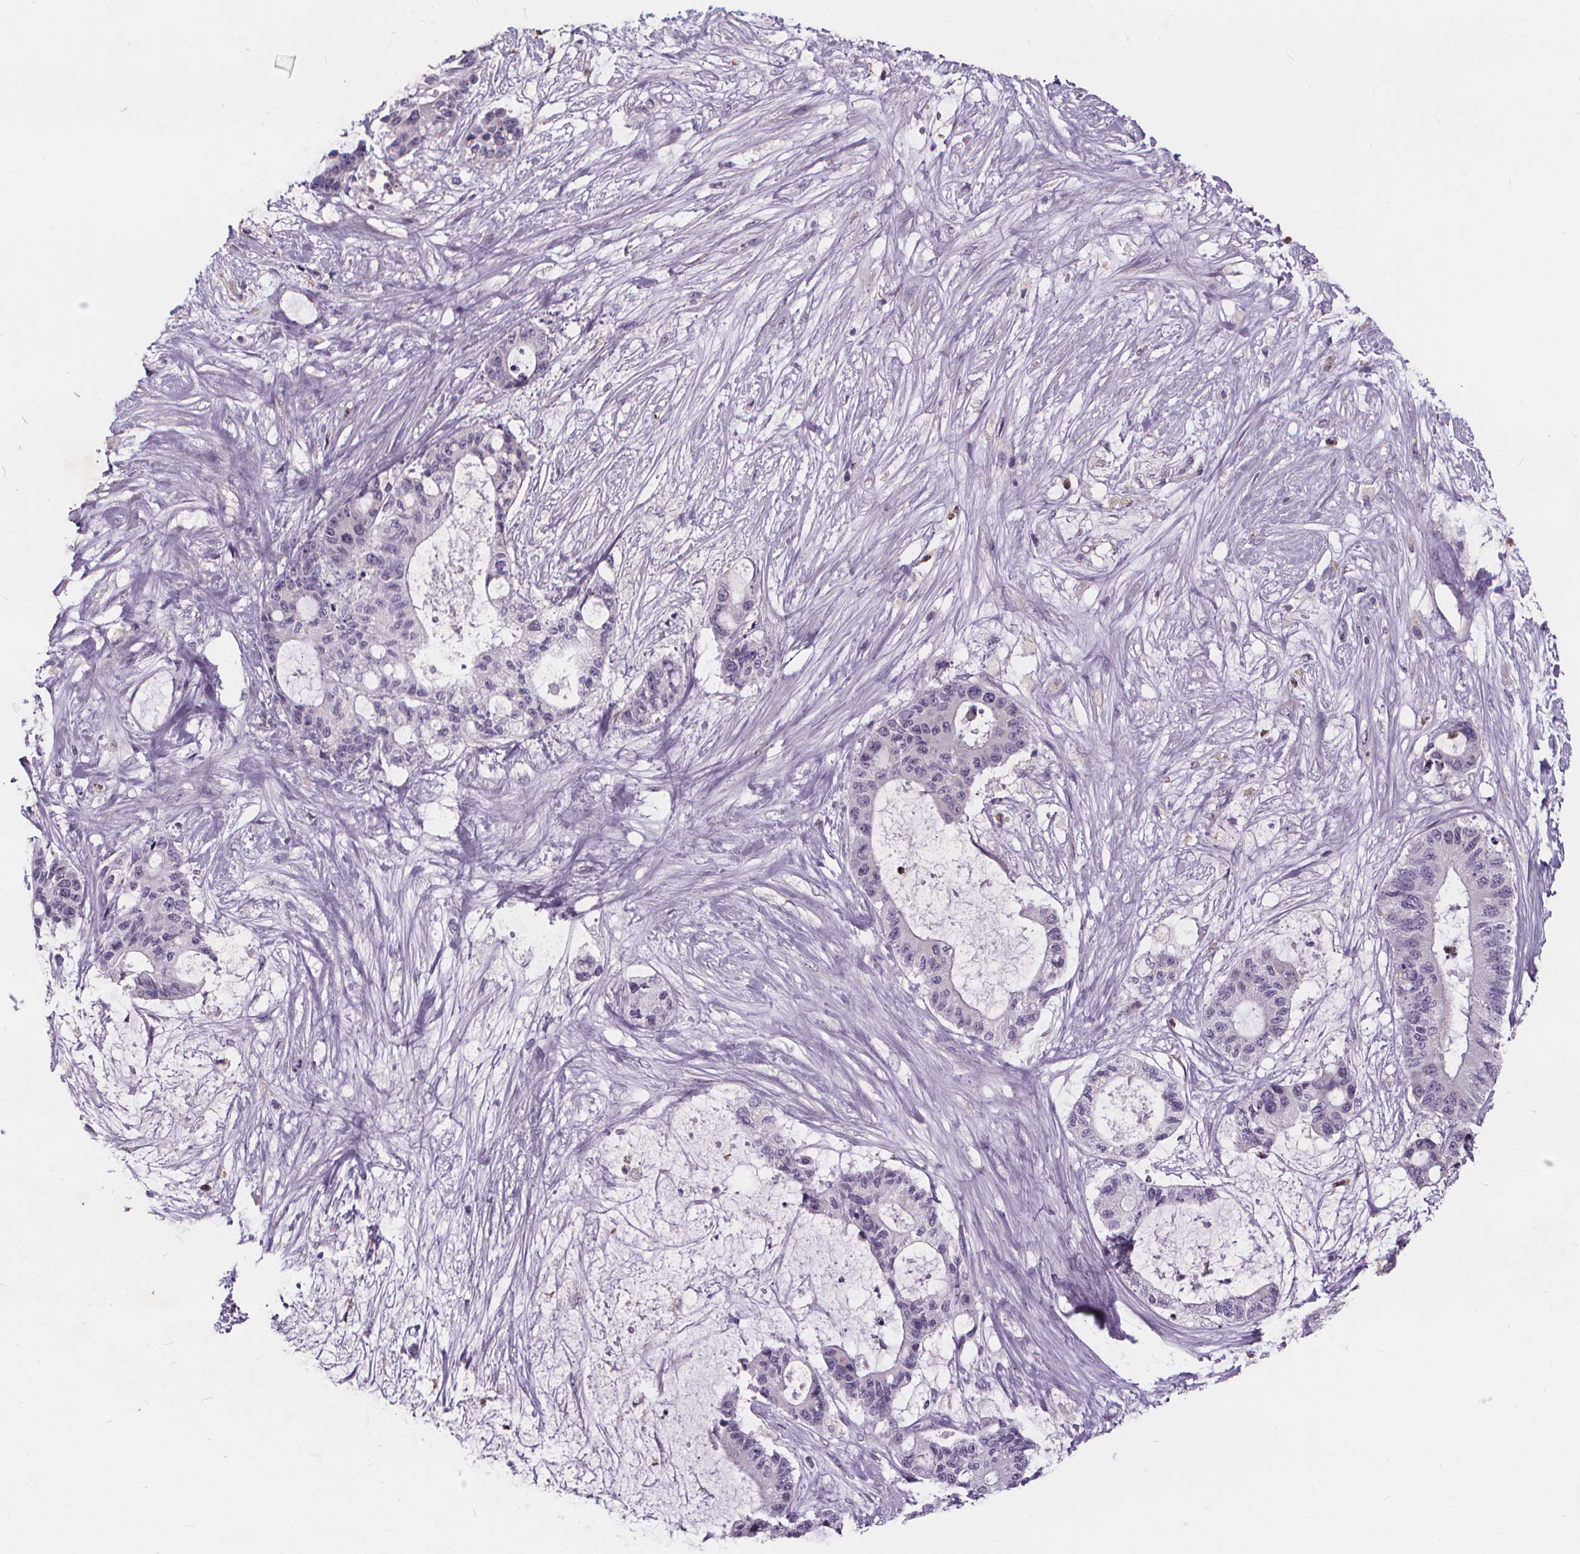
{"staining": {"intensity": "negative", "quantity": "none", "location": "none"}, "tissue": "liver cancer", "cell_type": "Tumor cells", "image_type": "cancer", "snomed": [{"axis": "morphology", "description": "Normal tissue, NOS"}, {"axis": "morphology", "description": "Cholangiocarcinoma"}, {"axis": "topography", "description": "Liver"}, {"axis": "topography", "description": "Peripheral nerve tissue"}], "caption": "A high-resolution image shows IHC staining of liver cancer, which reveals no significant positivity in tumor cells. The staining is performed using DAB brown chromogen with nuclei counter-stained in using hematoxylin.", "gene": "ATP6V1D", "patient": {"sex": "female", "age": 73}}